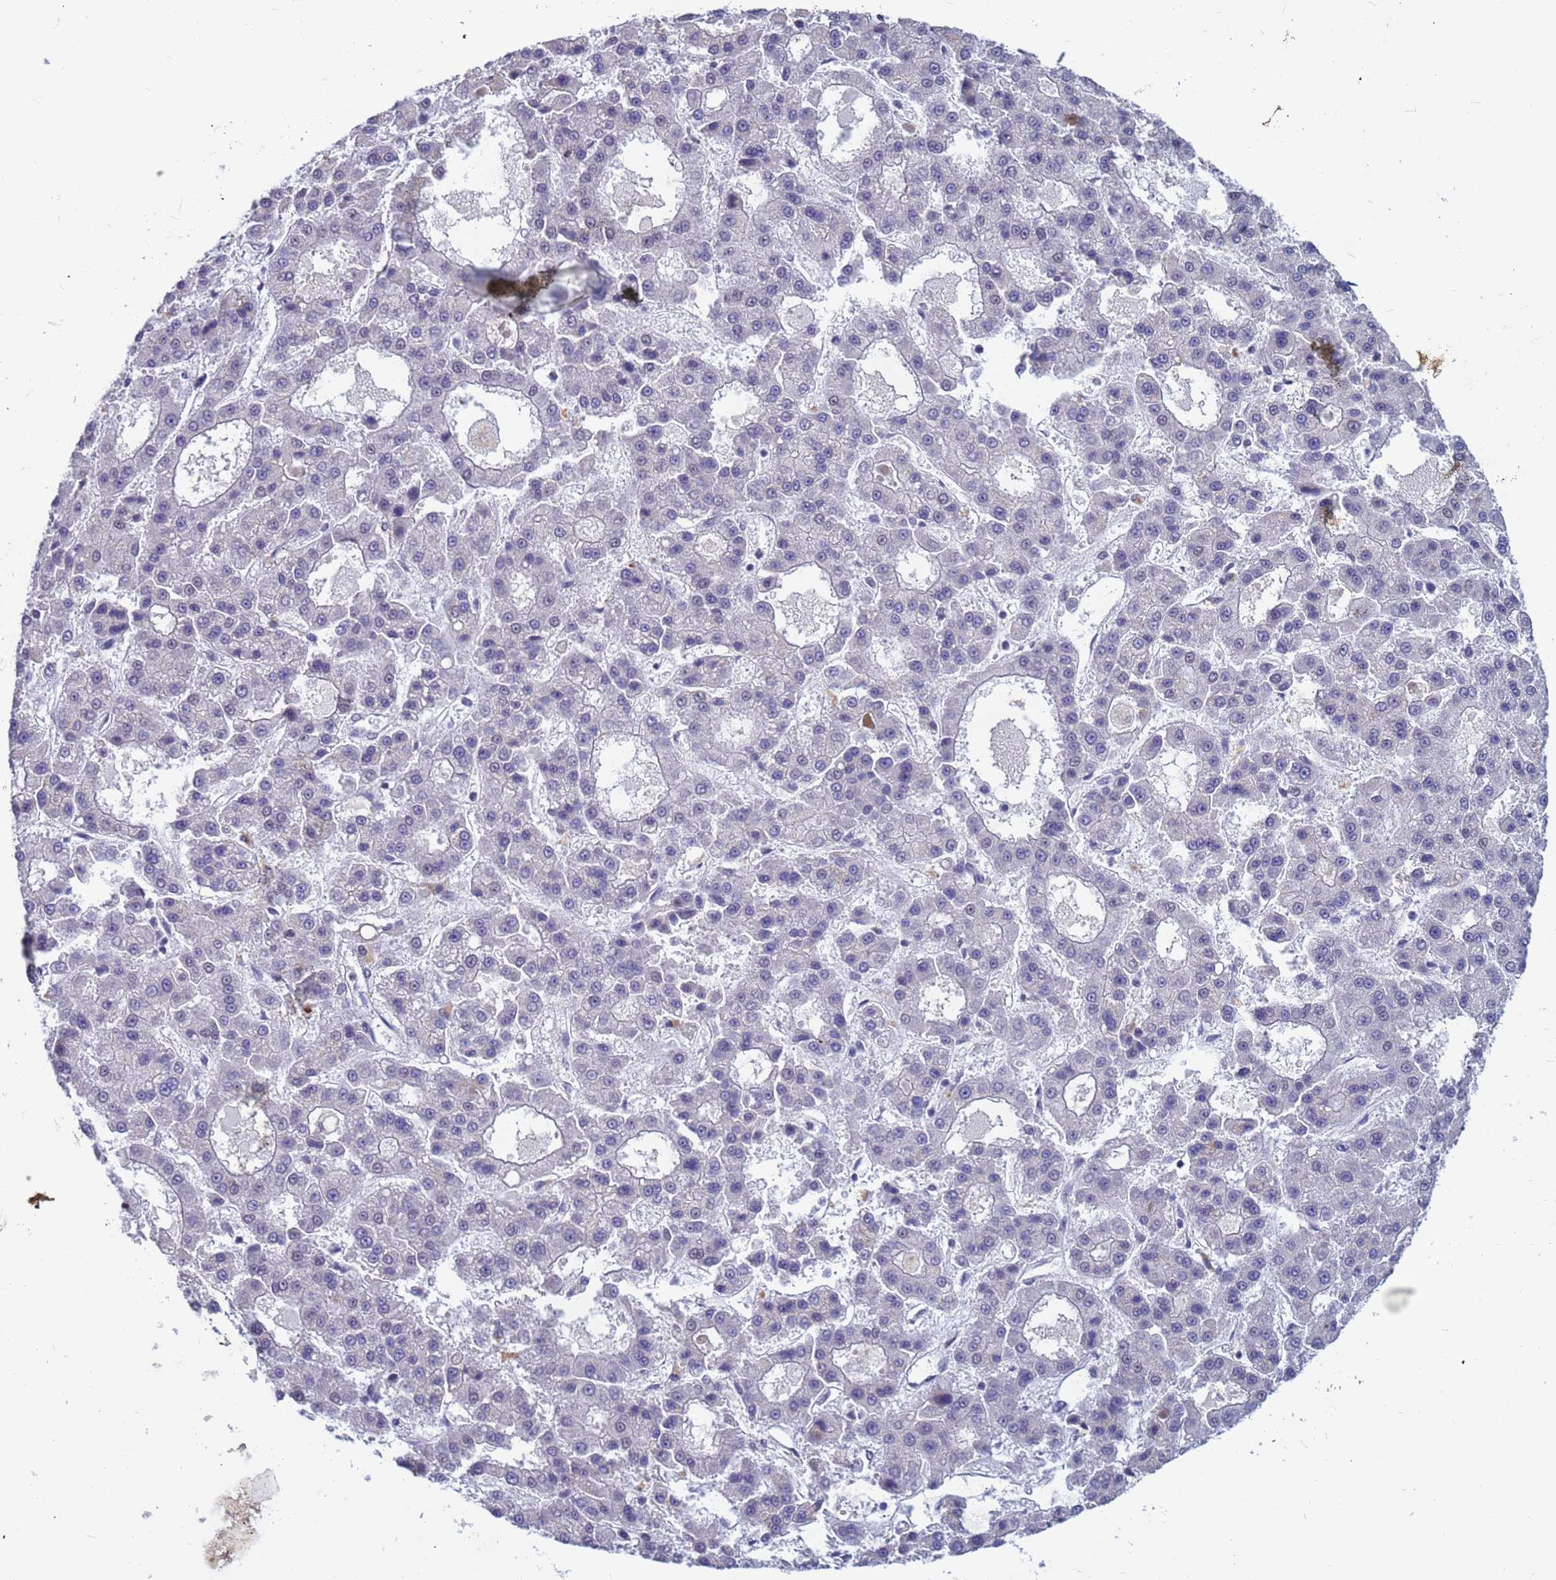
{"staining": {"intensity": "negative", "quantity": "none", "location": "none"}, "tissue": "liver cancer", "cell_type": "Tumor cells", "image_type": "cancer", "snomed": [{"axis": "morphology", "description": "Carcinoma, Hepatocellular, NOS"}, {"axis": "topography", "description": "Liver"}], "caption": "A micrograph of hepatocellular carcinoma (liver) stained for a protein shows no brown staining in tumor cells.", "gene": "CXorf65", "patient": {"sex": "male", "age": 70}}